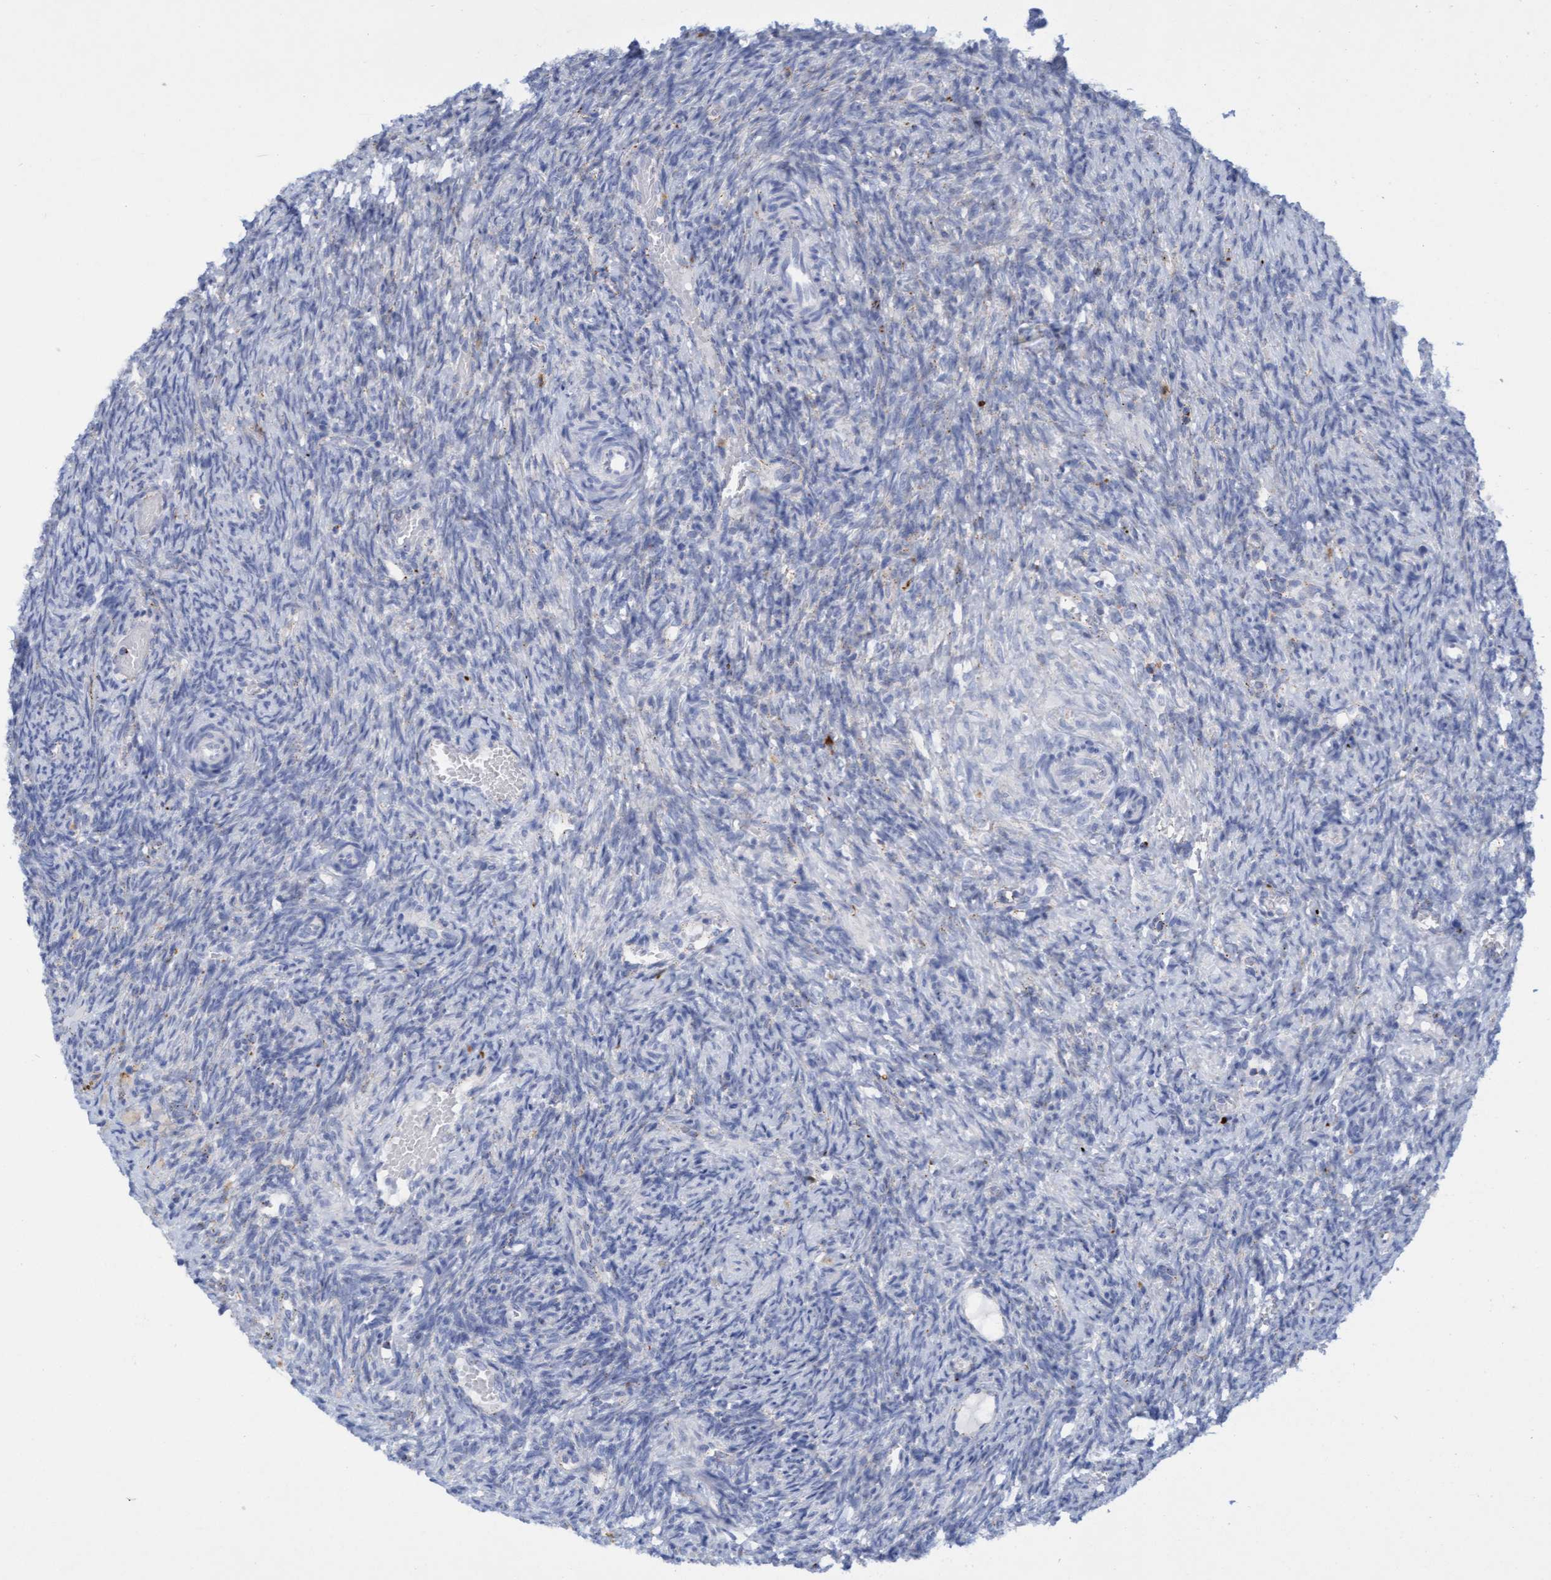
{"staining": {"intensity": "negative", "quantity": "none", "location": "none"}, "tissue": "ovary", "cell_type": "Ovarian stroma cells", "image_type": "normal", "snomed": [{"axis": "morphology", "description": "Normal tissue, NOS"}, {"axis": "topography", "description": "Ovary"}], "caption": "This micrograph is of normal ovary stained with immunohistochemistry to label a protein in brown with the nuclei are counter-stained blue. There is no expression in ovarian stroma cells.", "gene": "SGSH", "patient": {"sex": "female", "age": 41}}